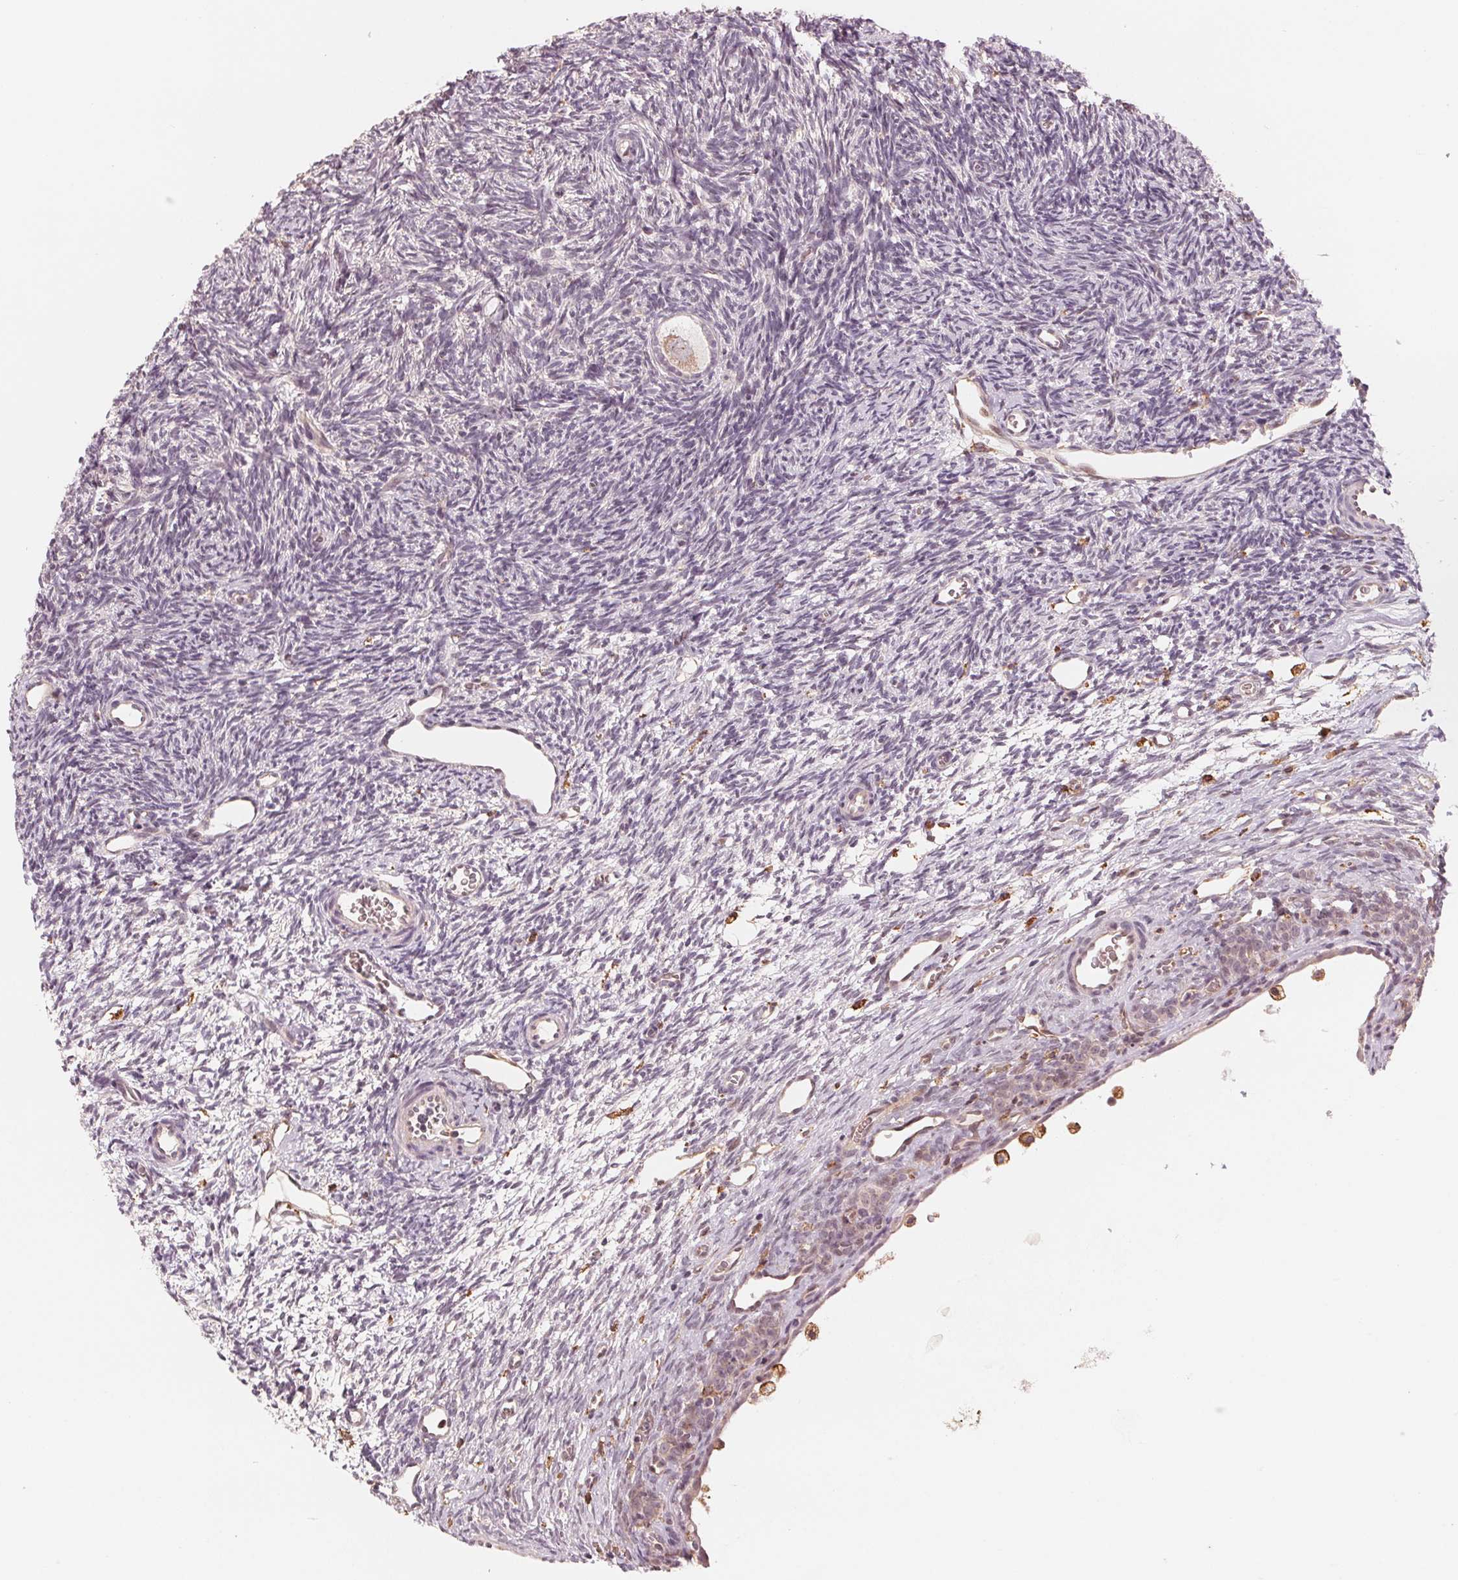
{"staining": {"intensity": "weak", "quantity": ">75%", "location": "cytoplasmic/membranous"}, "tissue": "ovary", "cell_type": "Follicle cells", "image_type": "normal", "snomed": [{"axis": "morphology", "description": "Normal tissue, NOS"}, {"axis": "topography", "description": "Ovary"}], "caption": "Brown immunohistochemical staining in unremarkable human ovary exhibits weak cytoplasmic/membranous staining in approximately >75% of follicle cells. (DAB IHC with brightfield microscopy, high magnification).", "gene": "IL9R", "patient": {"sex": "female", "age": 34}}